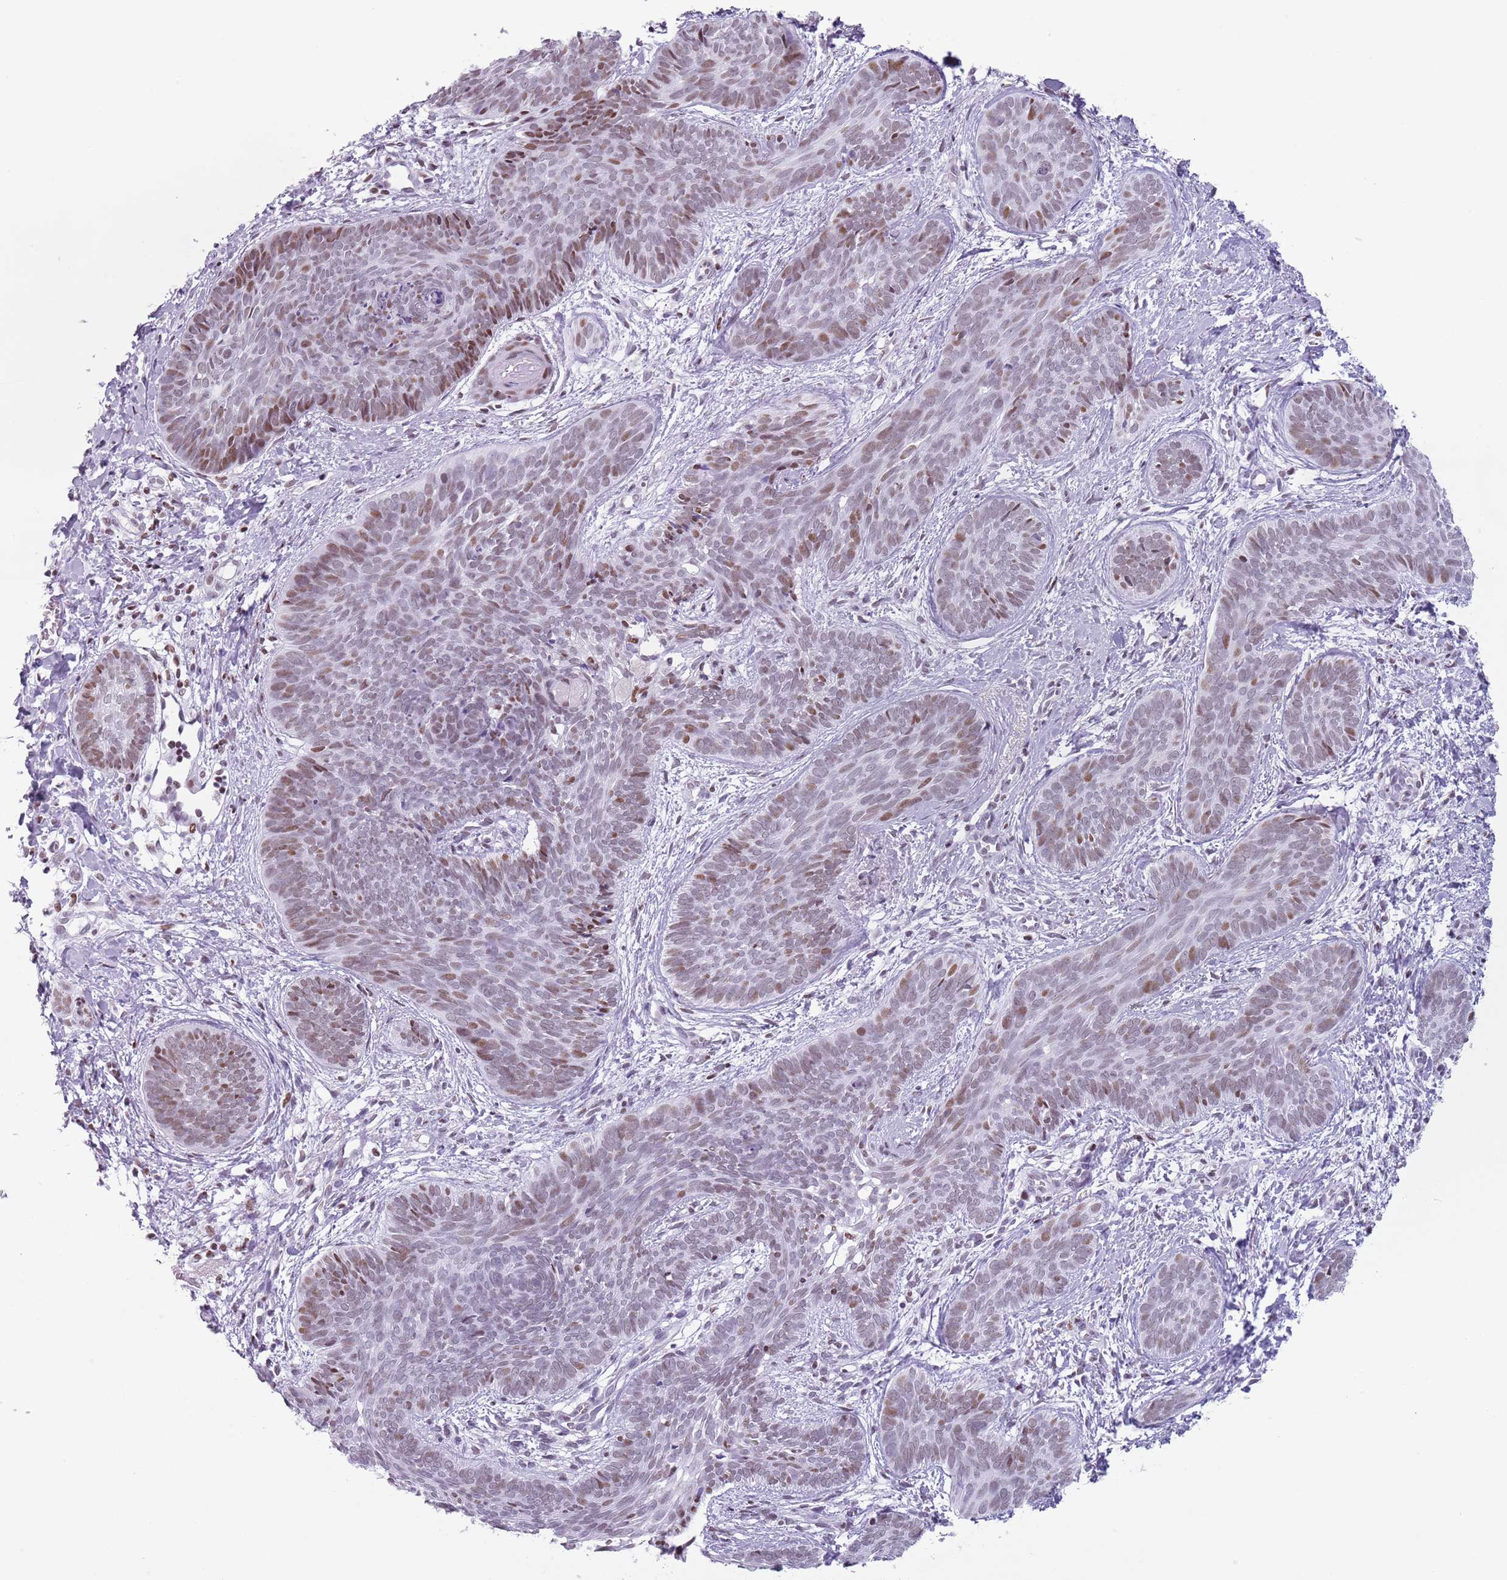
{"staining": {"intensity": "moderate", "quantity": "25%-75%", "location": "nuclear"}, "tissue": "skin cancer", "cell_type": "Tumor cells", "image_type": "cancer", "snomed": [{"axis": "morphology", "description": "Basal cell carcinoma"}, {"axis": "topography", "description": "Skin"}], "caption": "Protein expression analysis of human skin cancer (basal cell carcinoma) reveals moderate nuclear staining in approximately 25%-75% of tumor cells.", "gene": "FAM104B", "patient": {"sex": "female", "age": 81}}